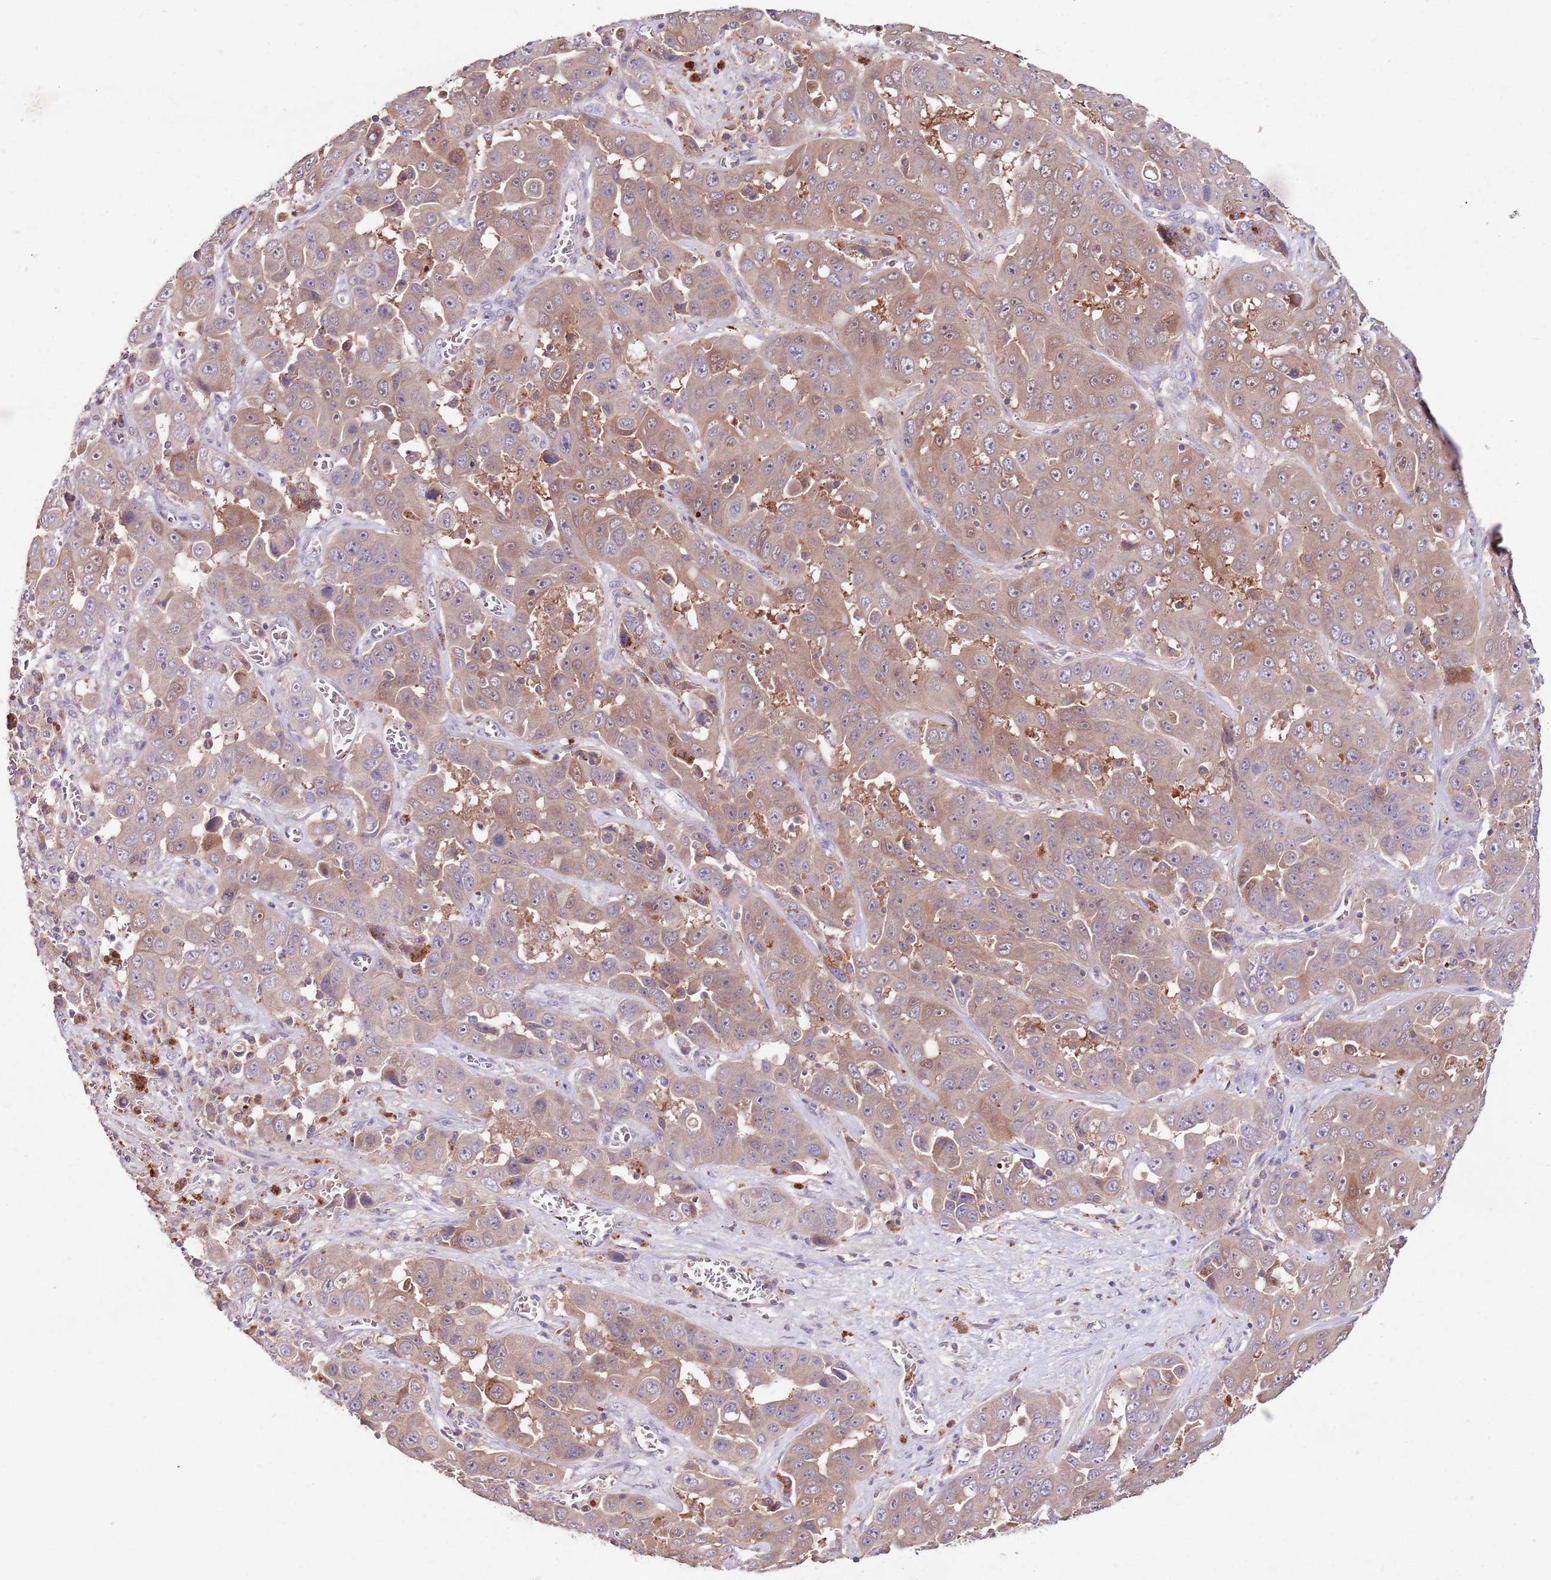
{"staining": {"intensity": "weak", "quantity": ">75%", "location": "cytoplasmic/membranous"}, "tissue": "liver cancer", "cell_type": "Tumor cells", "image_type": "cancer", "snomed": [{"axis": "morphology", "description": "Cholangiocarcinoma"}, {"axis": "topography", "description": "Liver"}], "caption": "Human cholangiocarcinoma (liver) stained with a brown dye displays weak cytoplasmic/membranous positive staining in approximately >75% of tumor cells.", "gene": "NRDE2", "patient": {"sex": "female", "age": 52}}